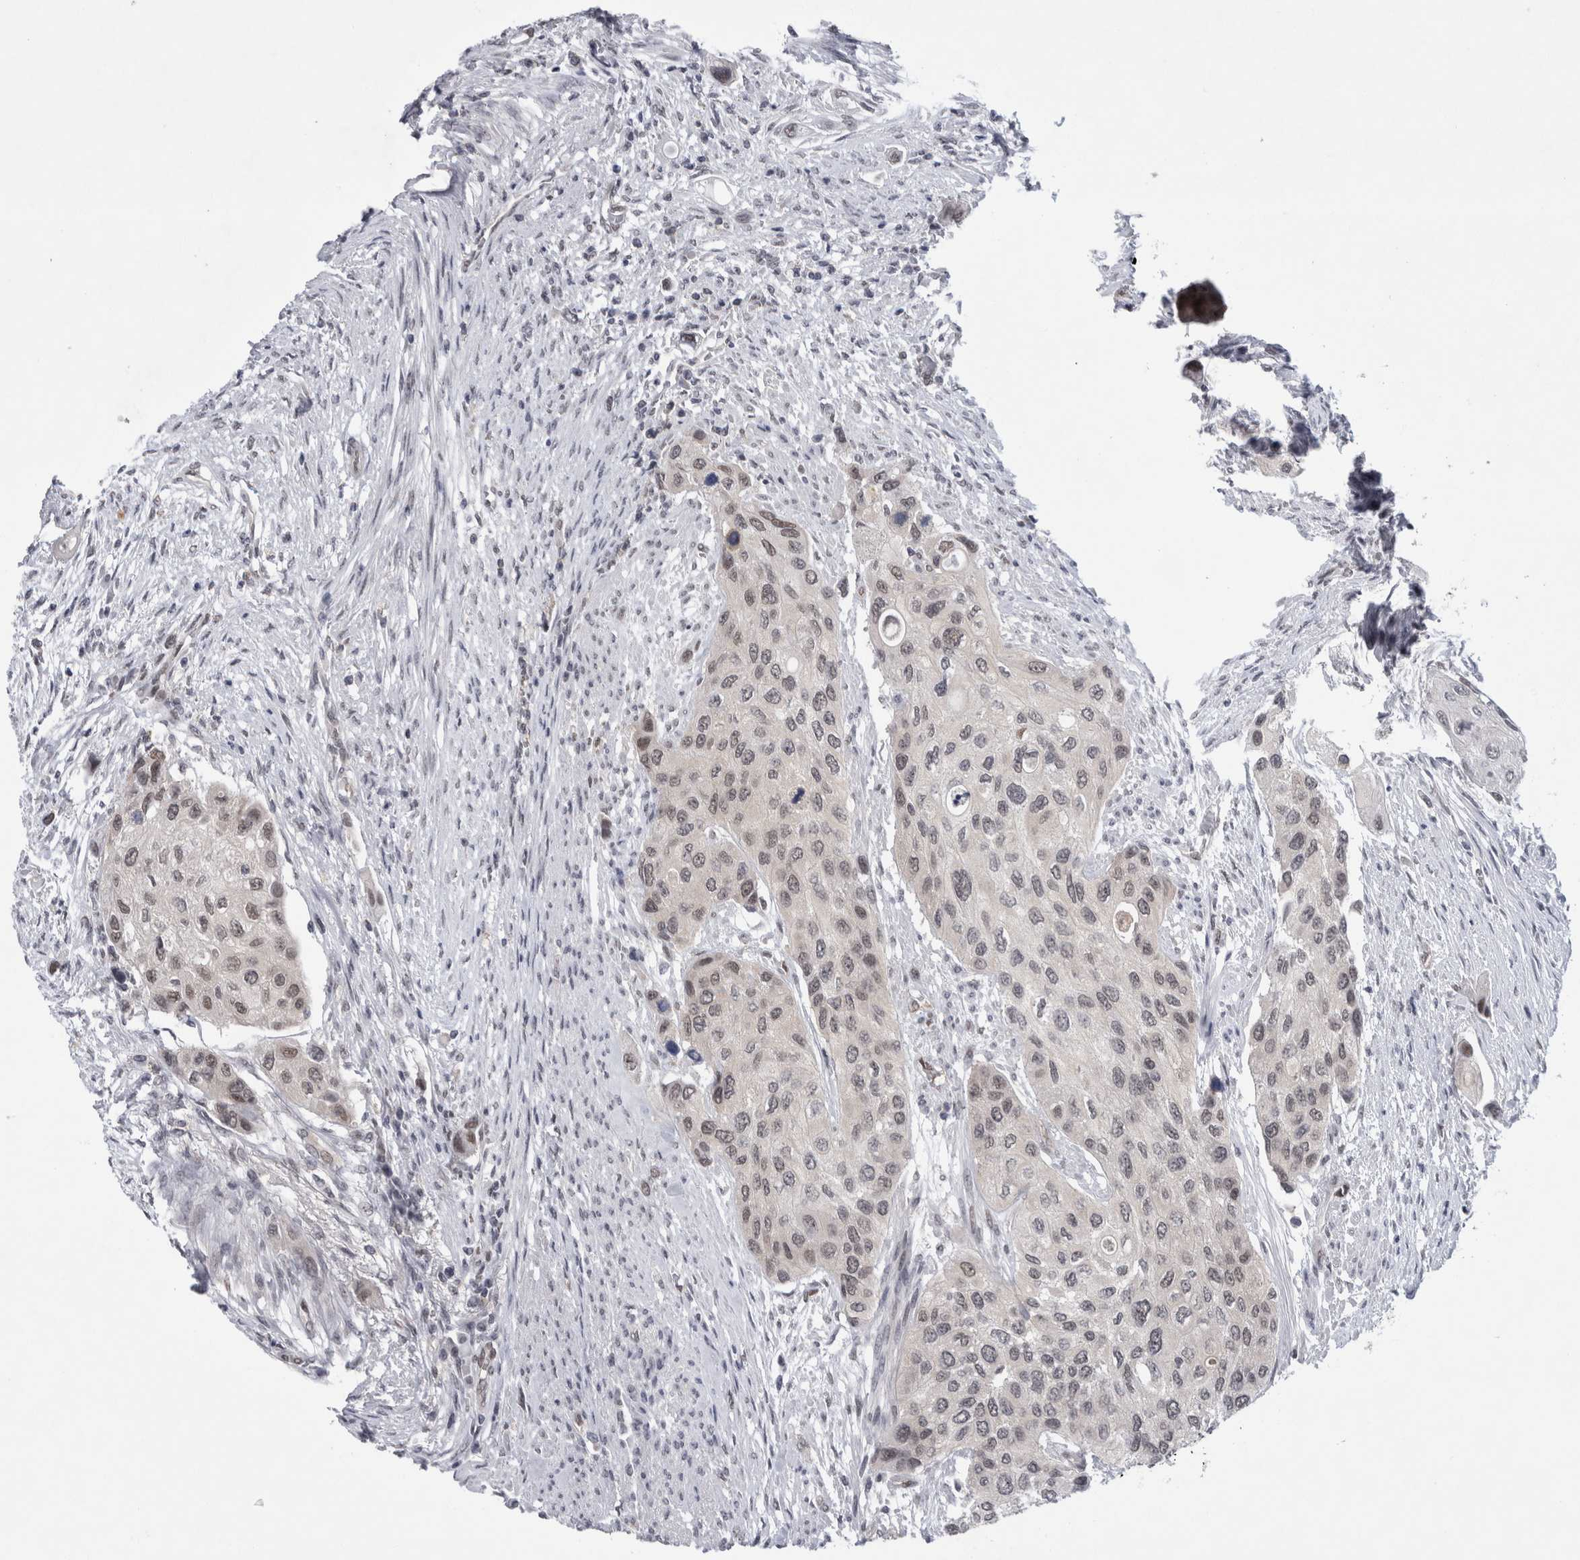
{"staining": {"intensity": "weak", "quantity": ">75%", "location": "nuclear"}, "tissue": "urothelial cancer", "cell_type": "Tumor cells", "image_type": "cancer", "snomed": [{"axis": "morphology", "description": "Urothelial carcinoma, High grade"}, {"axis": "topography", "description": "Urinary bladder"}], "caption": "Brown immunohistochemical staining in human urothelial cancer demonstrates weak nuclear expression in about >75% of tumor cells.", "gene": "PSMB2", "patient": {"sex": "female", "age": 56}}